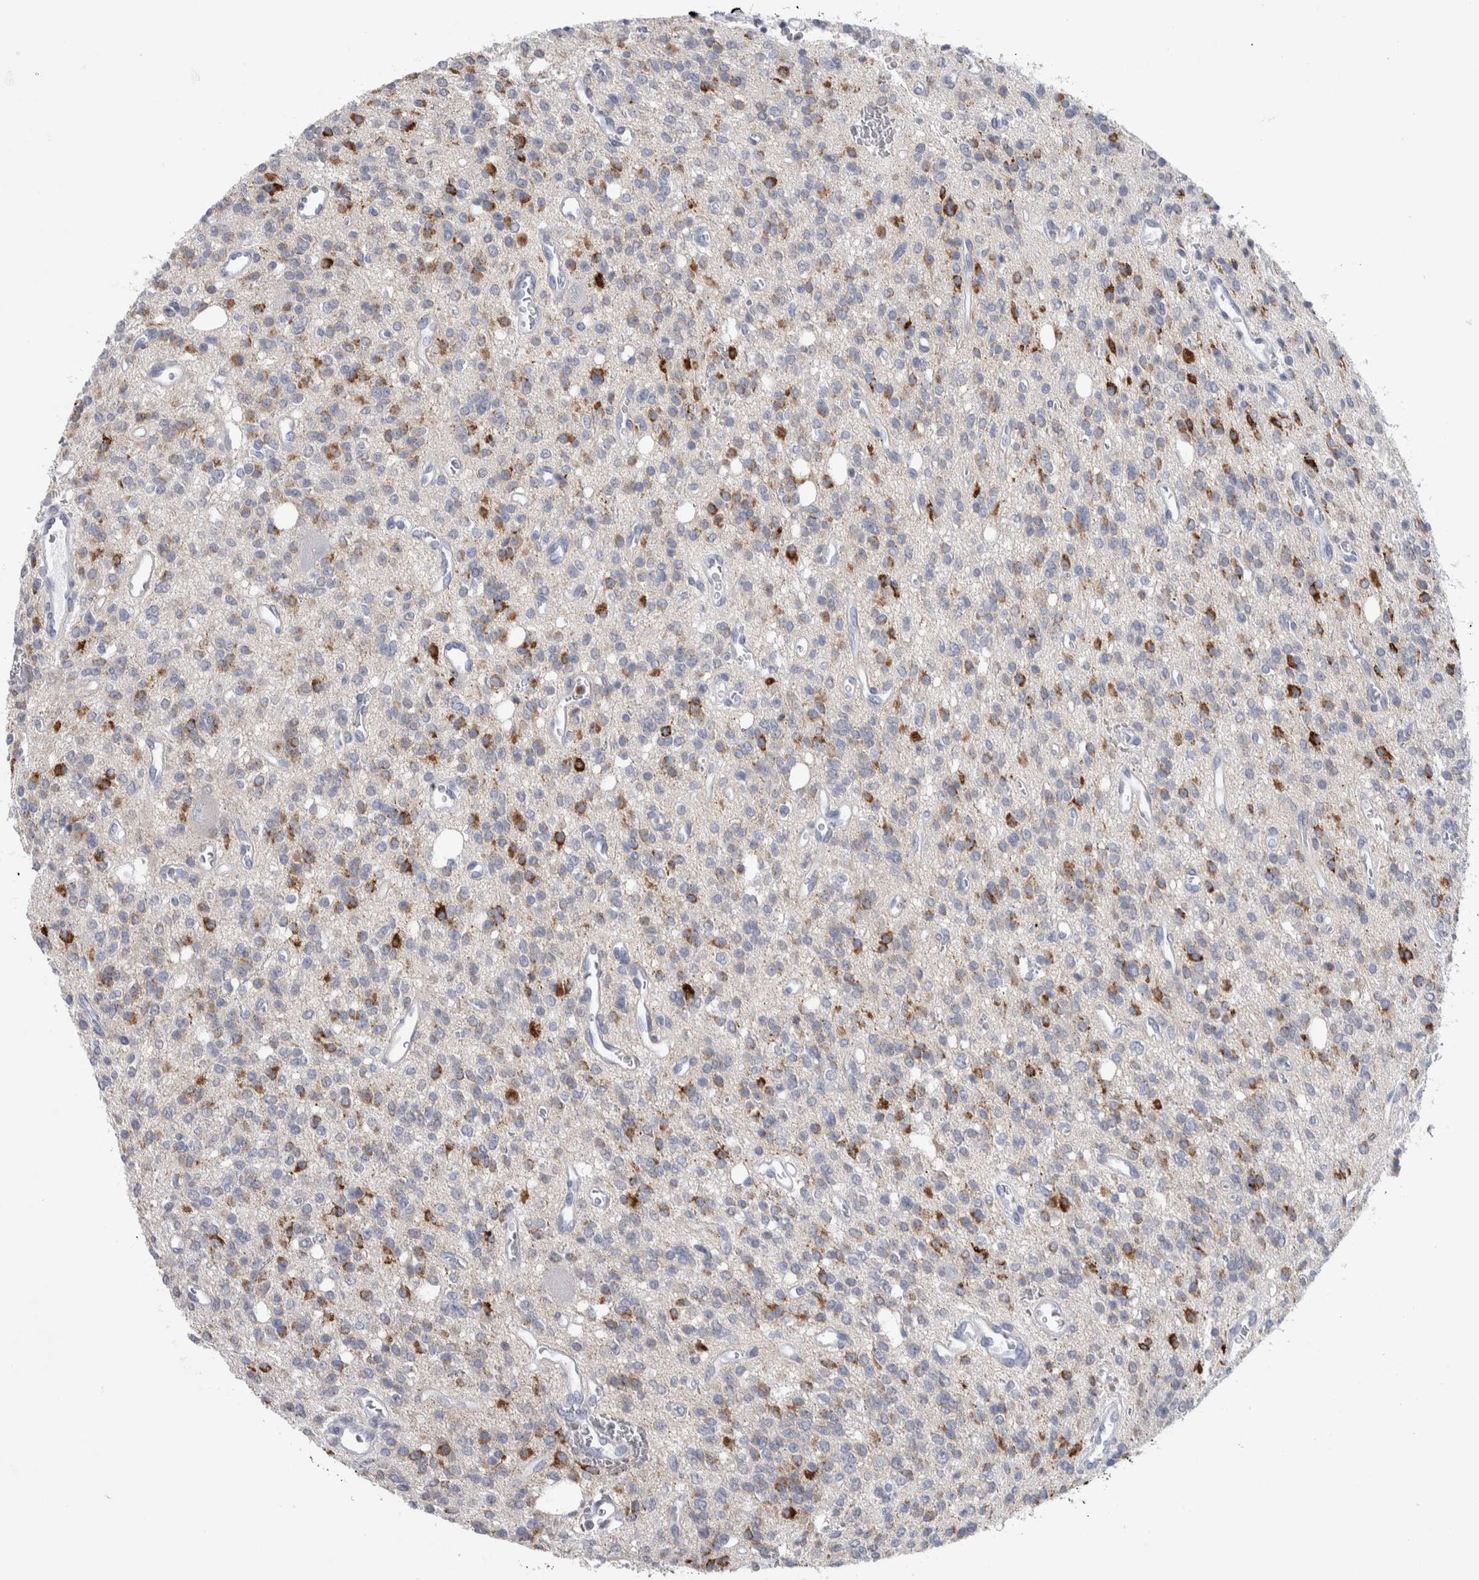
{"staining": {"intensity": "moderate", "quantity": "<25%", "location": "cytoplasmic/membranous"}, "tissue": "glioma", "cell_type": "Tumor cells", "image_type": "cancer", "snomed": [{"axis": "morphology", "description": "Glioma, malignant, High grade"}, {"axis": "topography", "description": "Brain"}], "caption": "Immunohistochemistry (IHC) (DAB) staining of human glioma displays moderate cytoplasmic/membranous protein positivity in about <25% of tumor cells.", "gene": "LURAP1L", "patient": {"sex": "male", "age": 34}}